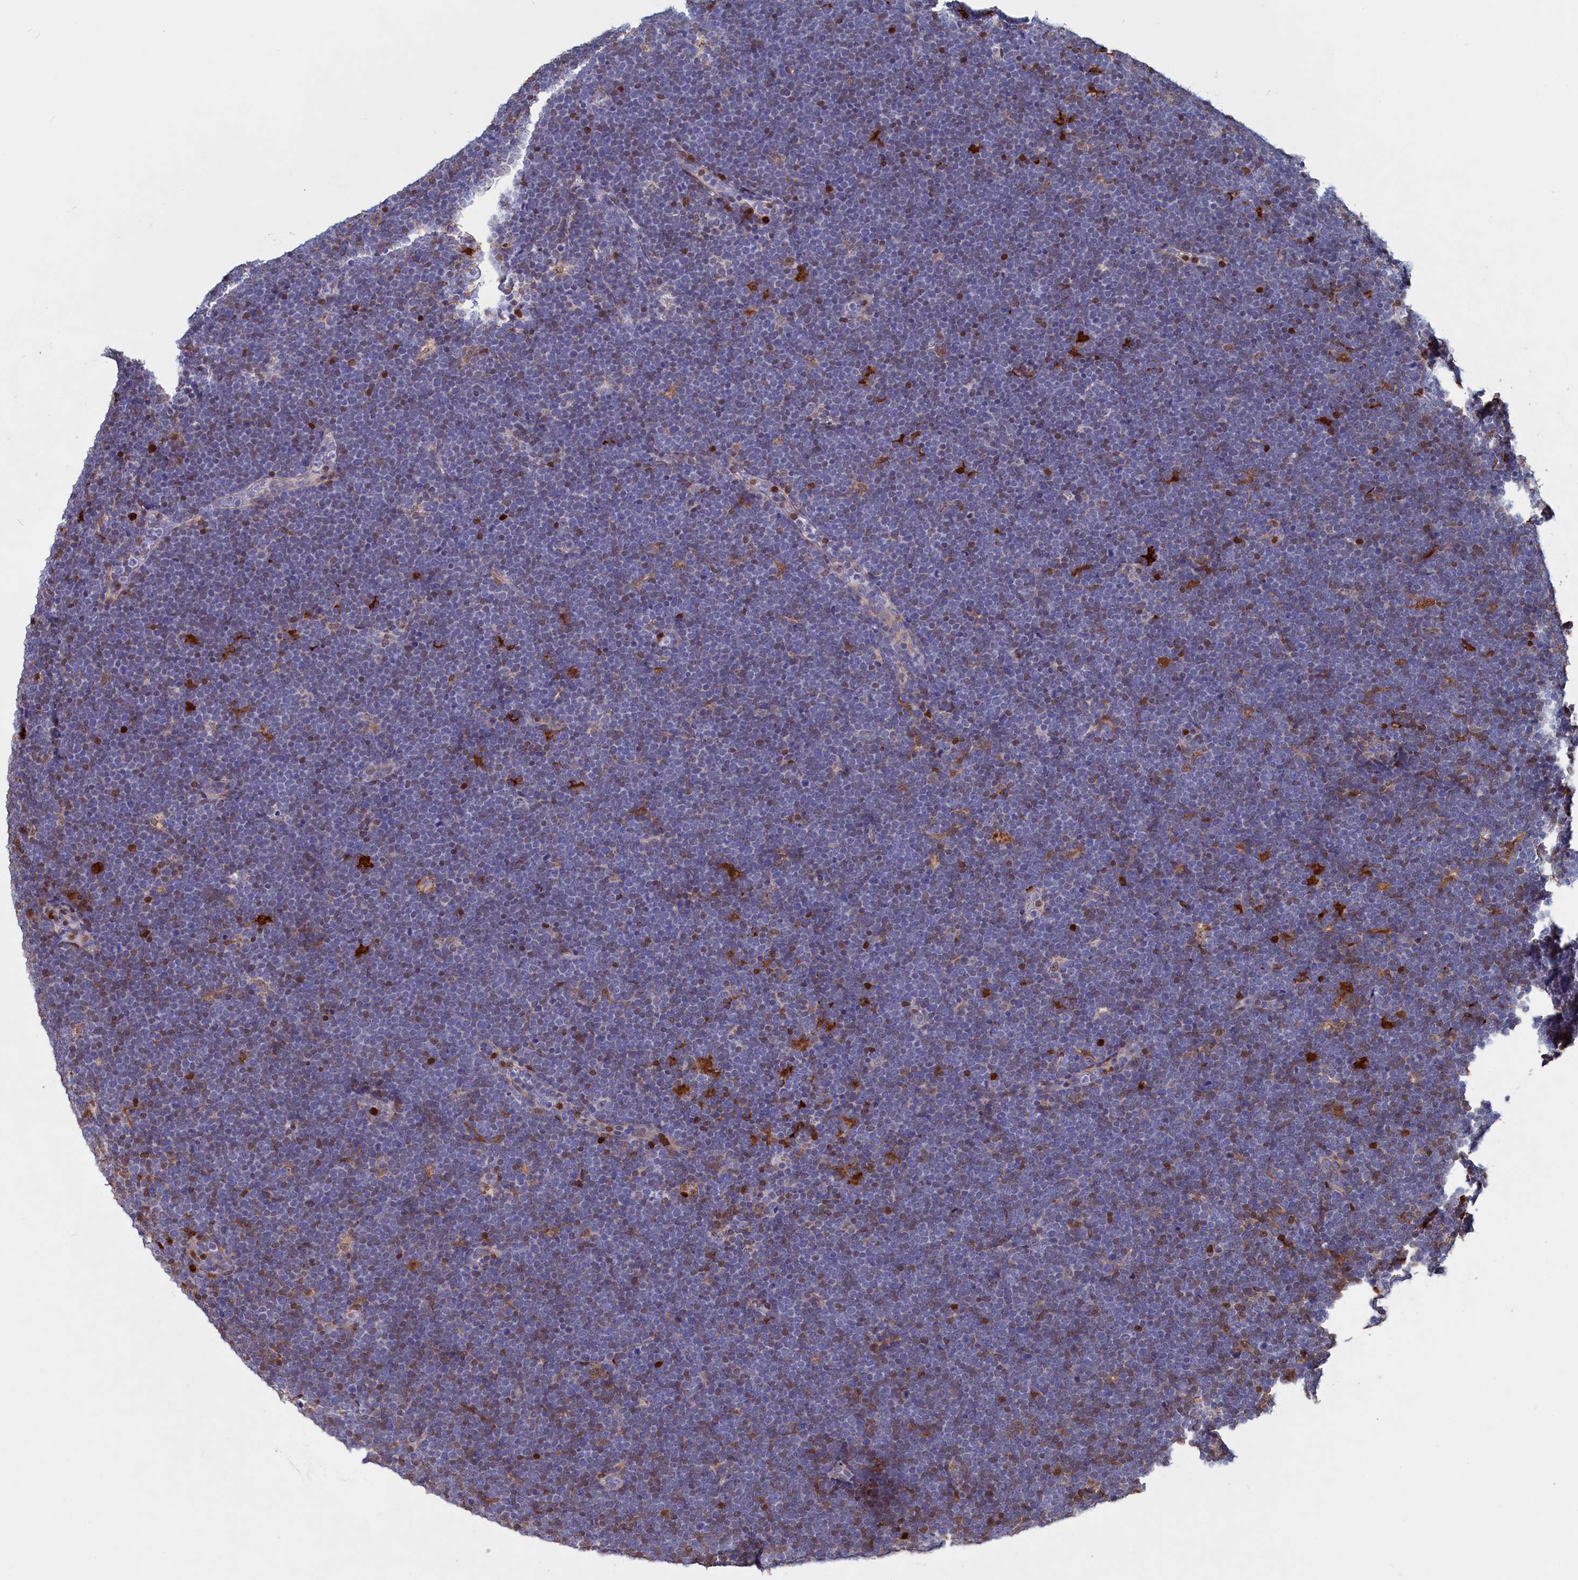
{"staining": {"intensity": "negative", "quantity": "none", "location": "none"}, "tissue": "lymphoma", "cell_type": "Tumor cells", "image_type": "cancer", "snomed": [{"axis": "morphology", "description": "Malignant lymphoma, non-Hodgkin's type, High grade"}, {"axis": "topography", "description": "Lymph node"}], "caption": "A histopathology image of human high-grade malignant lymphoma, non-Hodgkin's type is negative for staining in tumor cells.", "gene": "CRIP1", "patient": {"sex": "male", "age": 13}}